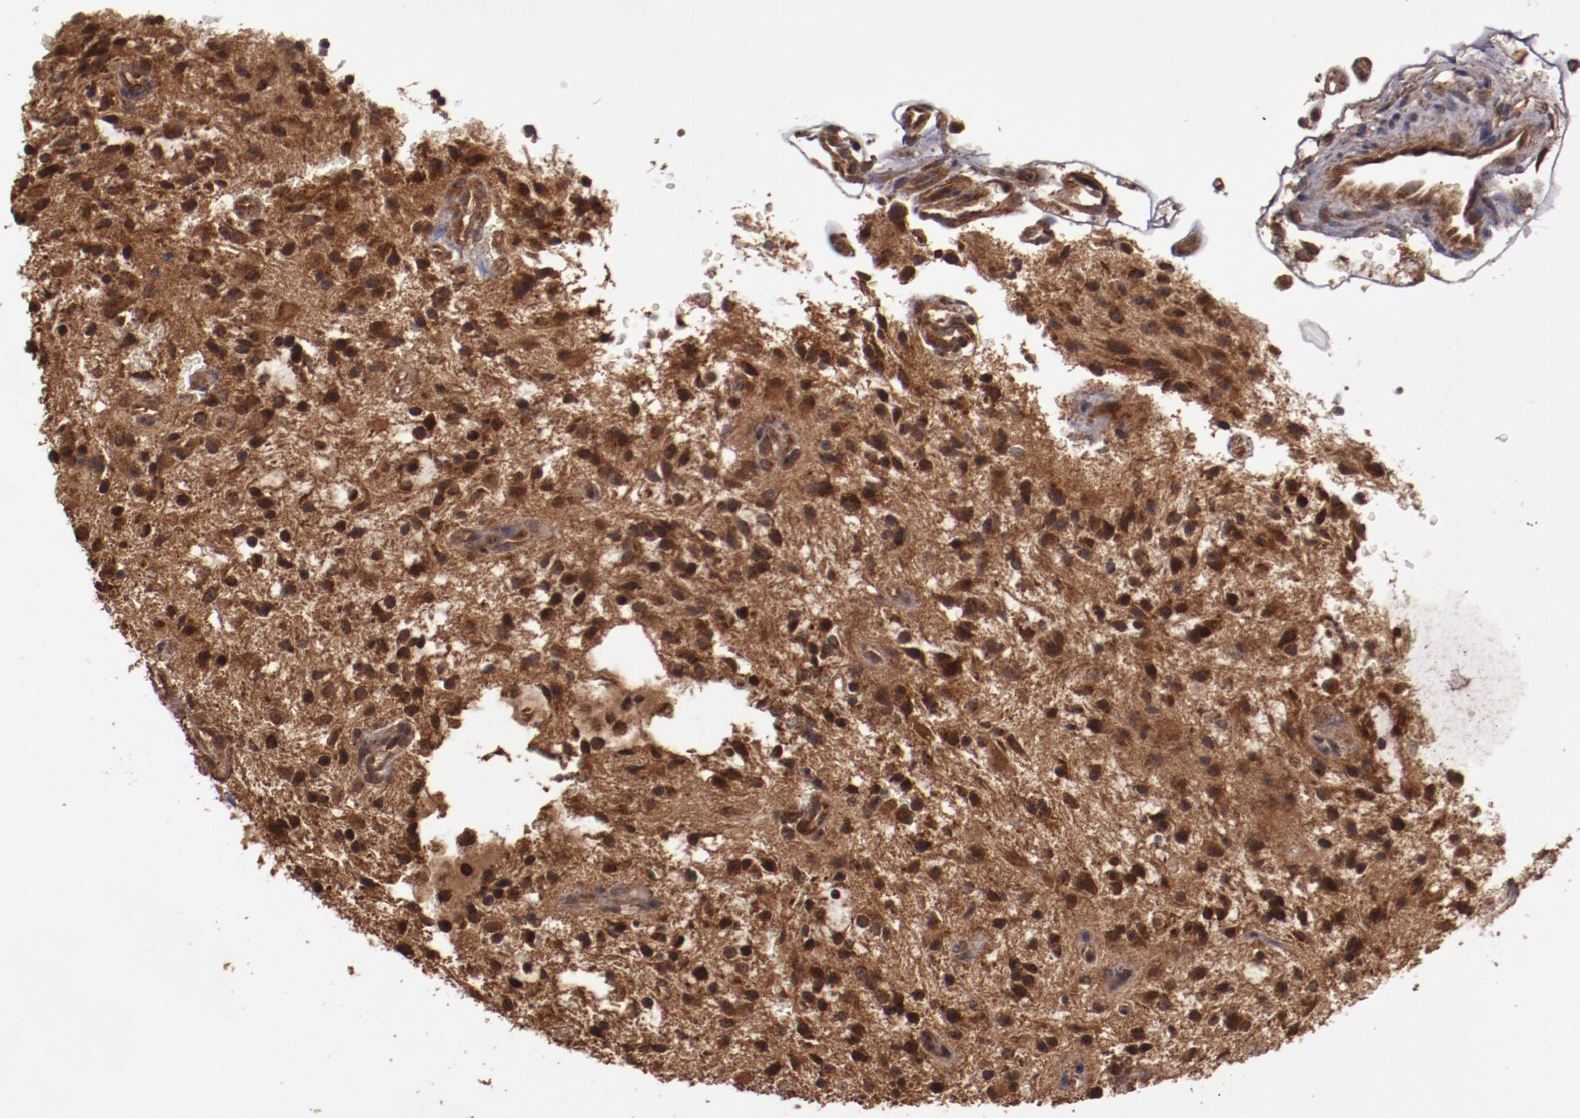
{"staining": {"intensity": "strong", "quantity": ">75%", "location": "cytoplasmic/membranous"}, "tissue": "glioma", "cell_type": "Tumor cells", "image_type": "cancer", "snomed": [{"axis": "morphology", "description": "Glioma, malignant, NOS"}, {"axis": "topography", "description": "Cerebellum"}], "caption": "IHC staining of glioma, which displays high levels of strong cytoplasmic/membranous staining in about >75% of tumor cells indicating strong cytoplasmic/membranous protein expression. The staining was performed using DAB (brown) for protein detection and nuclei were counterstained in hematoxylin (blue).", "gene": "TXNDC16", "patient": {"sex": "female", "age": 10}}